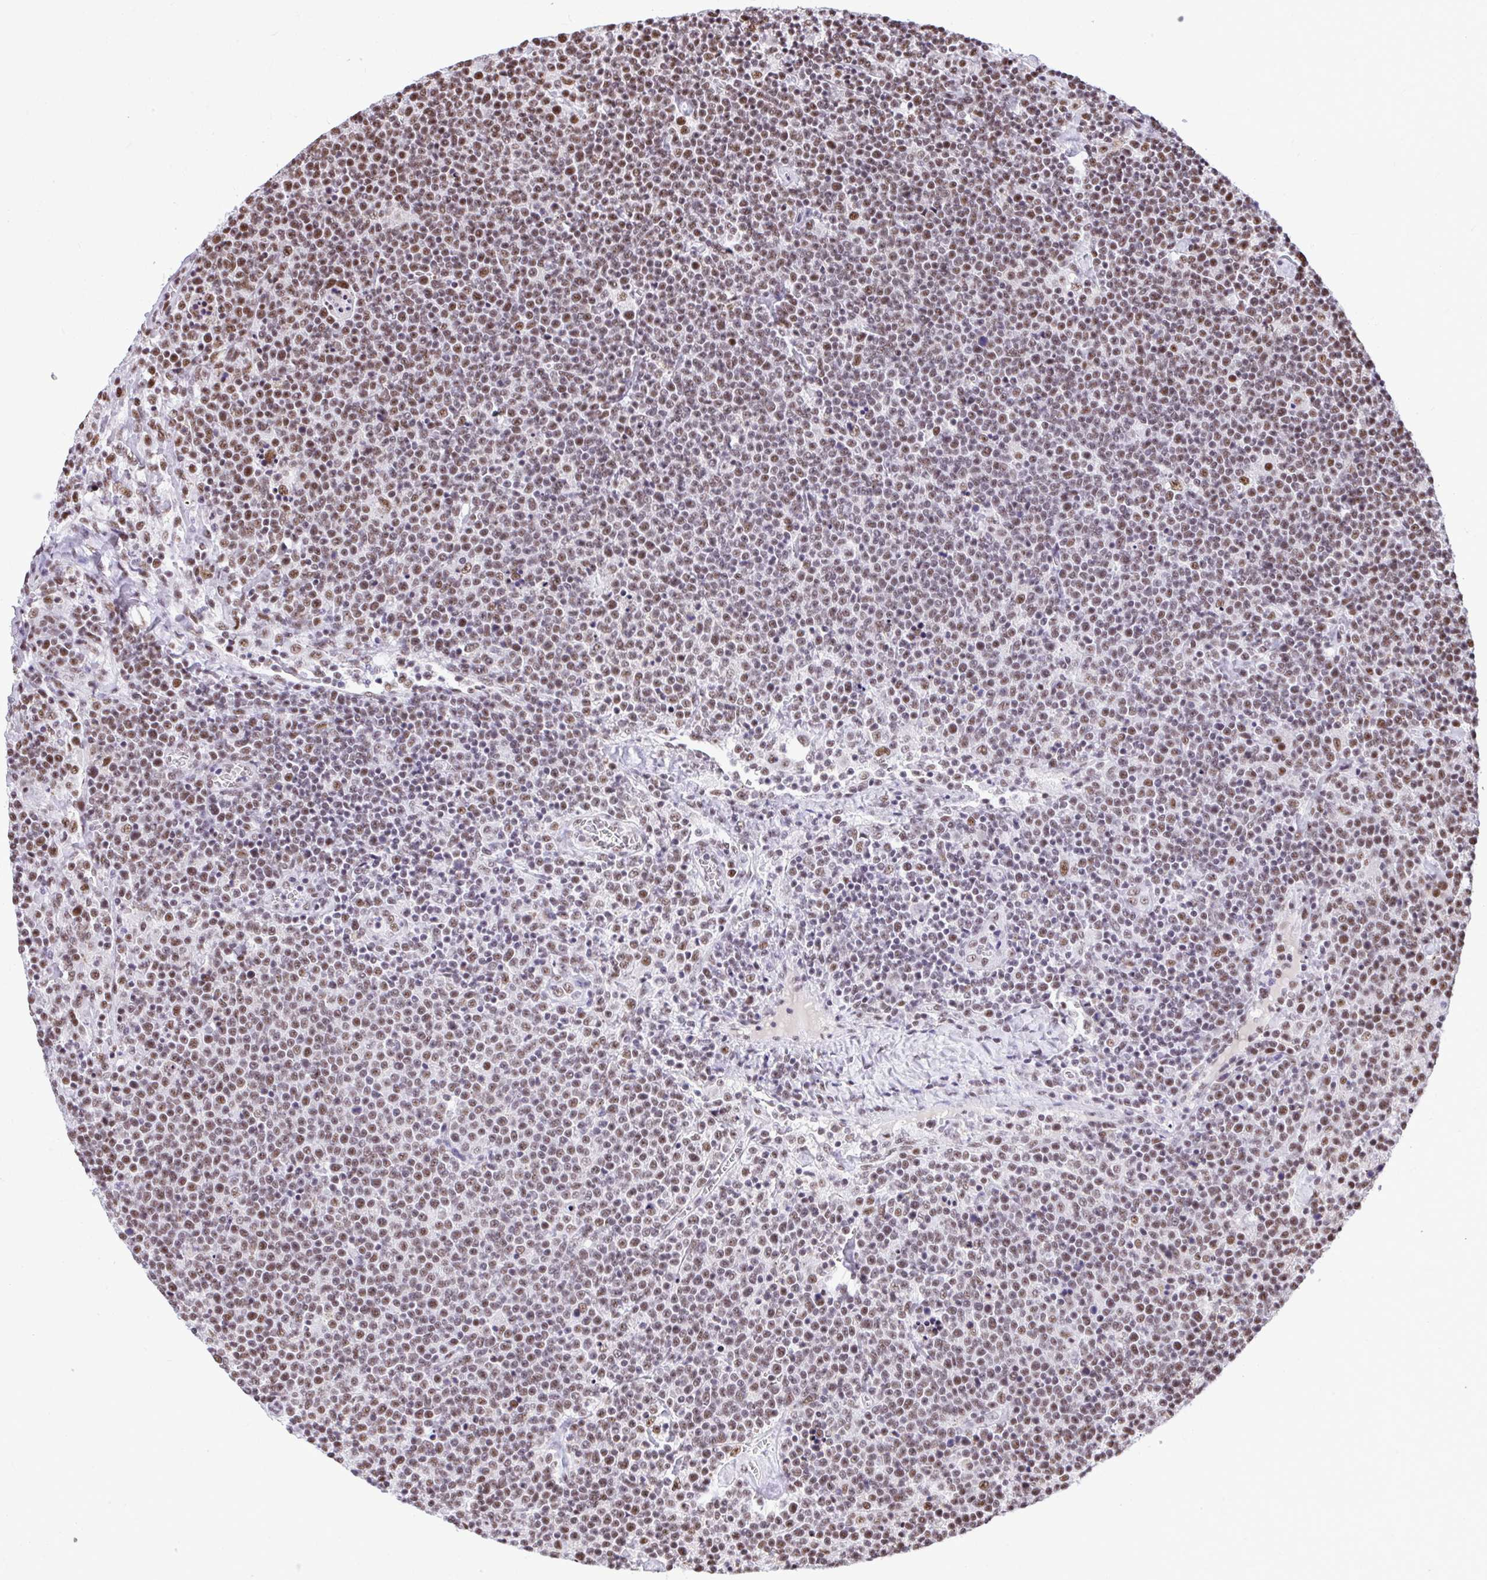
{"staining": {"intensity": "moderate", "quantity": "25%-75%", "location": "nuclear"}, "tissue": "lymphoma", "cell_type": "Tumor cells", "image_type": "cancer", "snomed": [{"axis": "morphology", "description": "Malignant lymphoma, non-Hodgkin's type, High grade"}, {"axis": "topography", "description": "Lymph node"}], "caption": "Lymphoma stained with a brown dye displays moderate nuclear positive staining in approximately 25%-75% of tumor cells.", "gene": "PRPF19", "patient": {"sex": "male", "age": 61}}